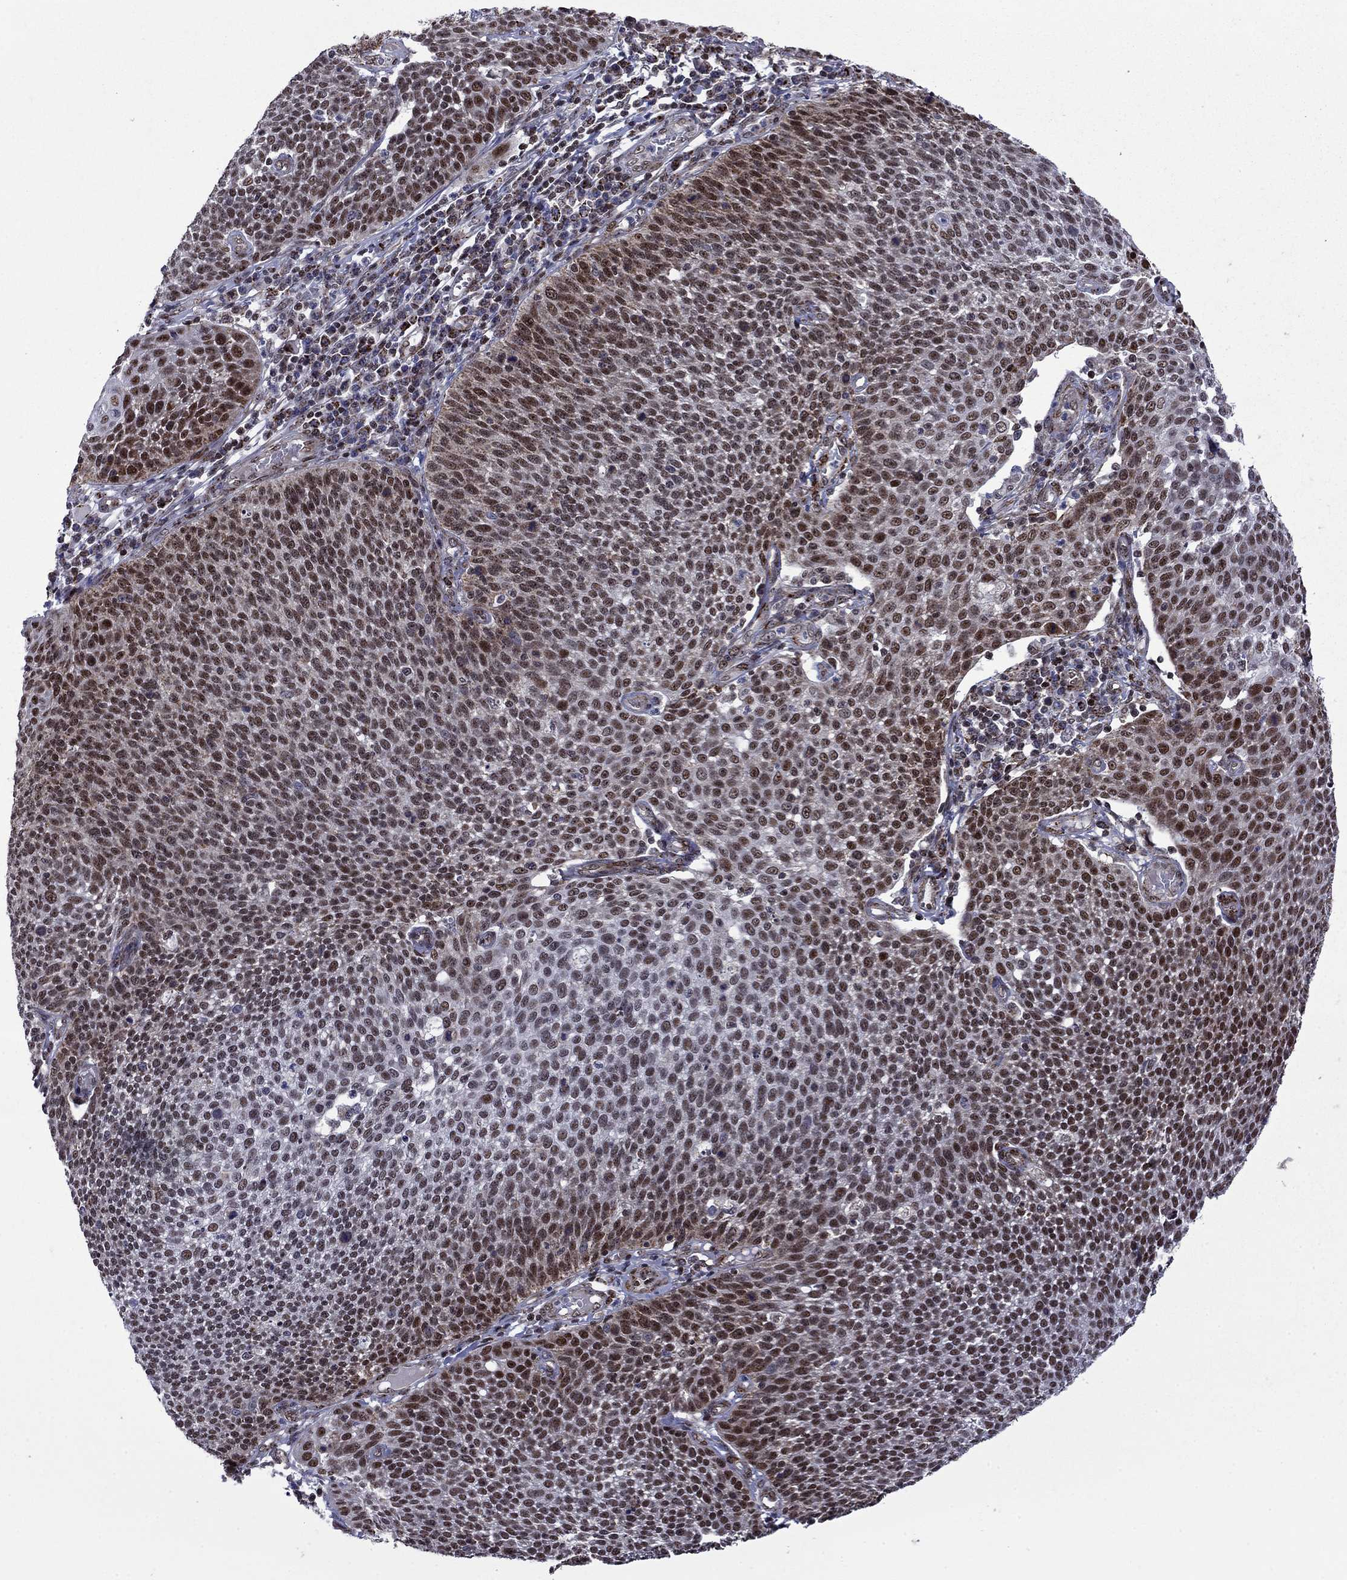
{"staining": {"intensity": "moderate", "quantity": "25%-75%", "location": "nuclear"}, "tissue": "cervical cancer", "cell_type": "Tumor cells", "image_type": "cancer", "snomed": [{"axis": "morphology", "description": "Squamous cell carcinoma, NOS"}, {"axis": "topography", "description": "Cervix"}], "caption": "Immunohistochemical staining of cervical cancer (squamous cell carcinoma) reveals medium levels of moderate nuclear positivity in about 25%-75% of tumor cells.", "gene": "SURF2", "patient": {"sex": "female", "age": 34}}